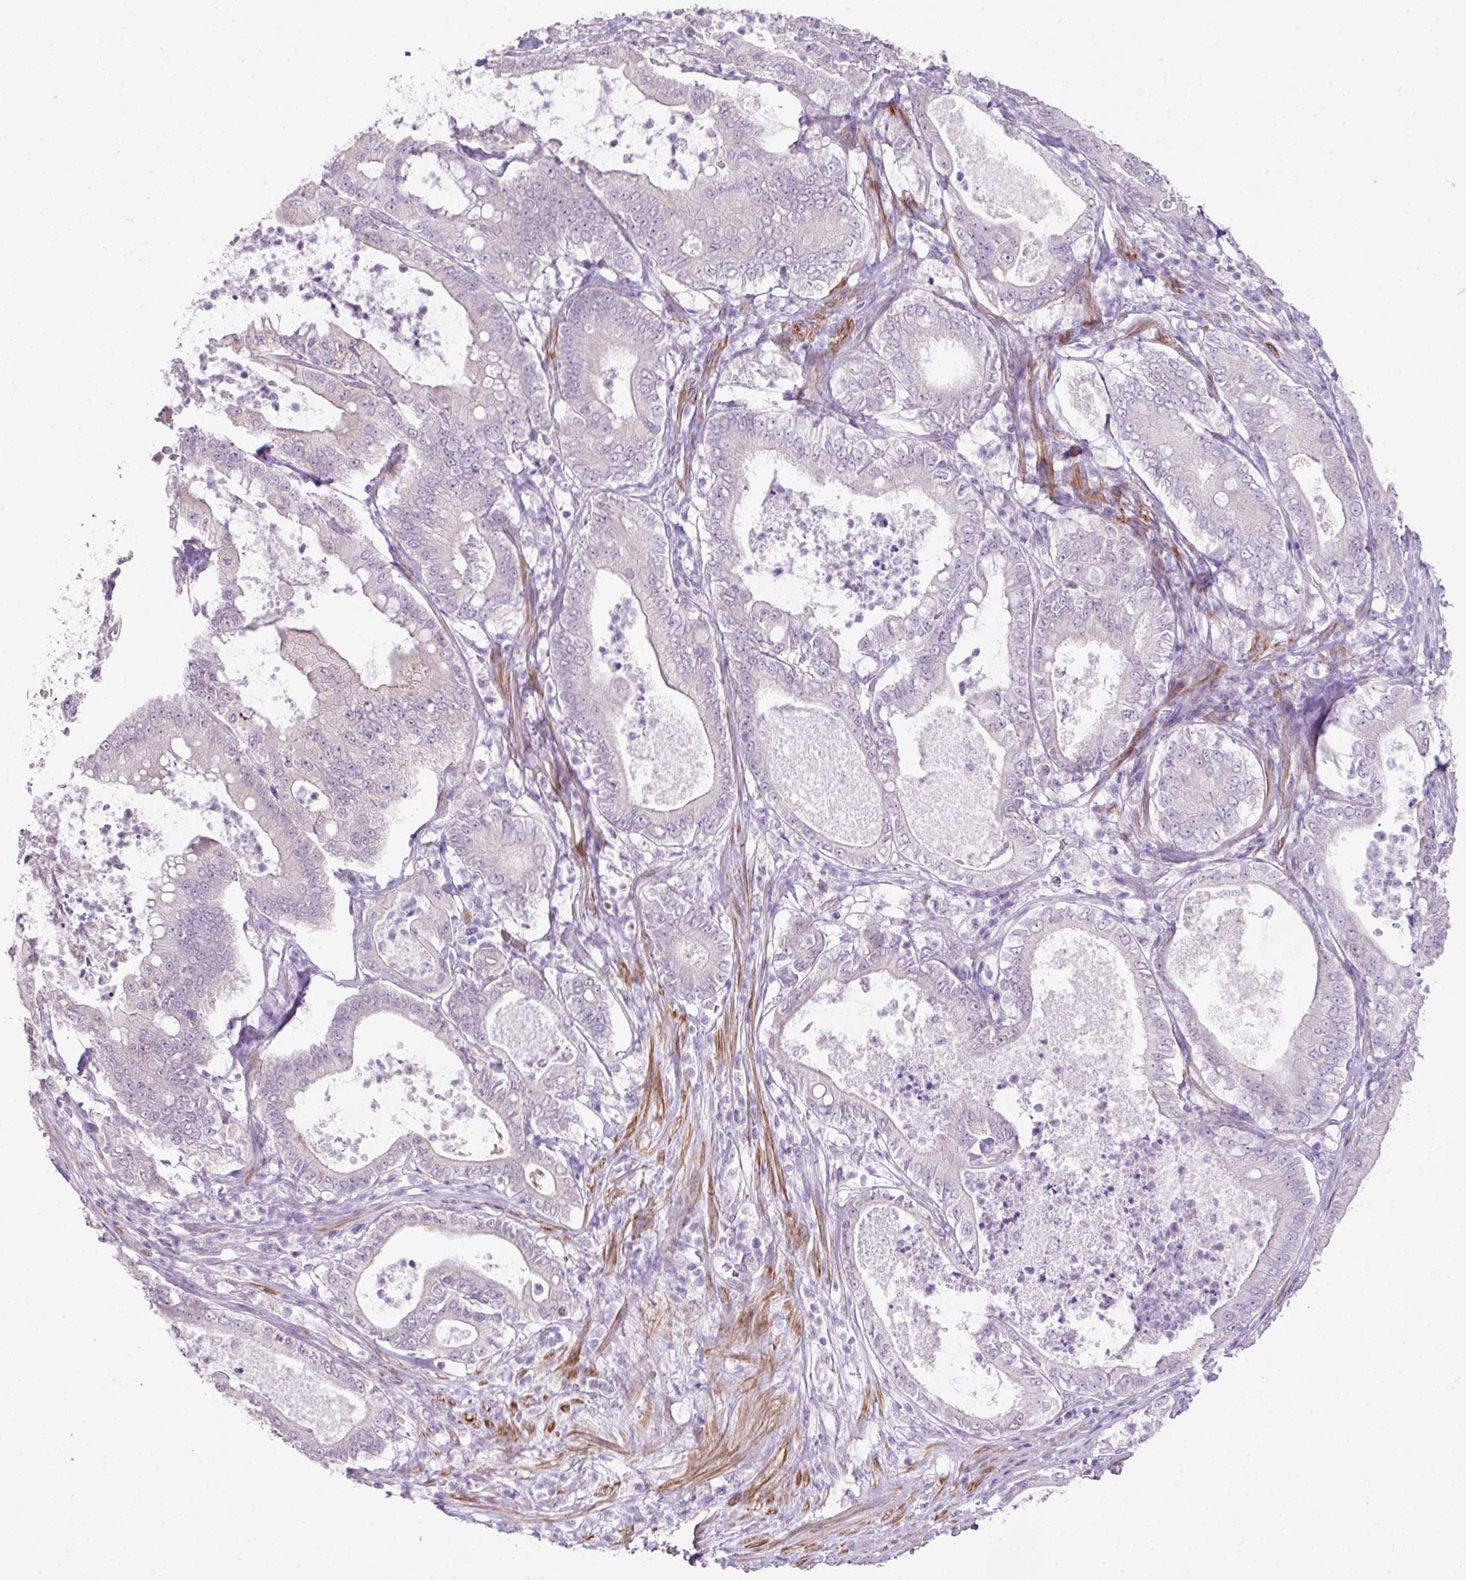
{"staining": {"intensity": "negative", "quantity": "none", "location": "none"}, "tissue": "pancreatic cancer", "cell_type": "Tumor cells", "image_type": "cancer", "snomed": [{"axis": "morphology", "description": "Adenocarcinoma, NOS"}, {"axis": "topography", "description": "Pancreas"}], "caption": "Adenocarcinoma (pancreatic) stained for a protein using immunohistochemistry (IHC) displays no positivity tumor cells.", "gene": "DIP2A", "patient": {"sex": "male", "age": 71}}